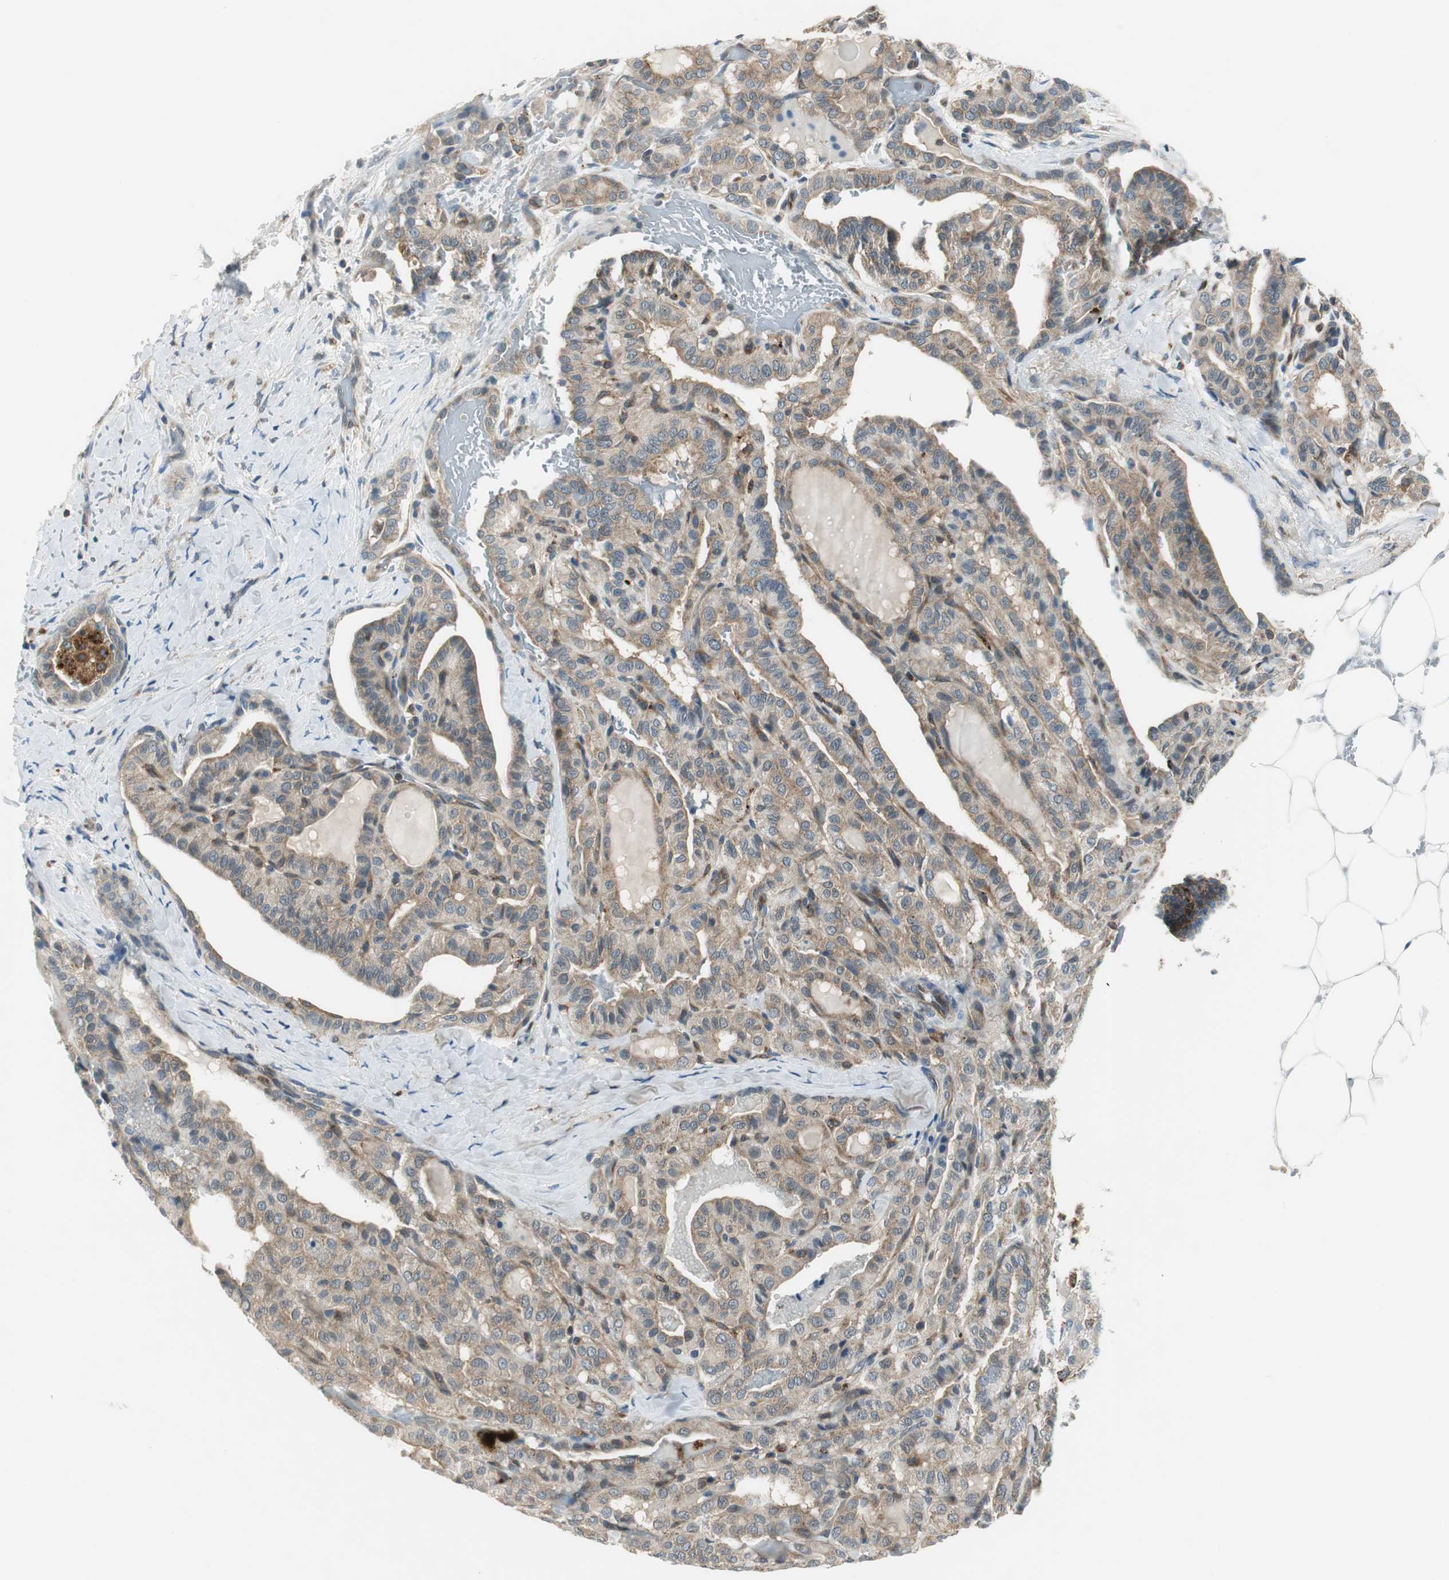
{"staining": {"intensity": "moderate", "quantity": ">75%", "location": "cytoplasmic/membranous"}, "tissue": "thyroid cancer", "cell_type": "Tumor cells", "image_type": "cancer", "snomed": [{"axis": "morphology", "description": "Papillary adenocarcinoma, NOS"}, {"axis": "topography", "description": "Thyroid gland"}], "caption": "Papillary adenocarcinoma (thyroid) tissue shows moderate cytoplasmic/membranous staining in about >75% of tumor cells Ihc stains the protein in brown and the nuclei are stained blue.", "gene": "NCK1", "patient": {"sex": "male", "age": 77}}